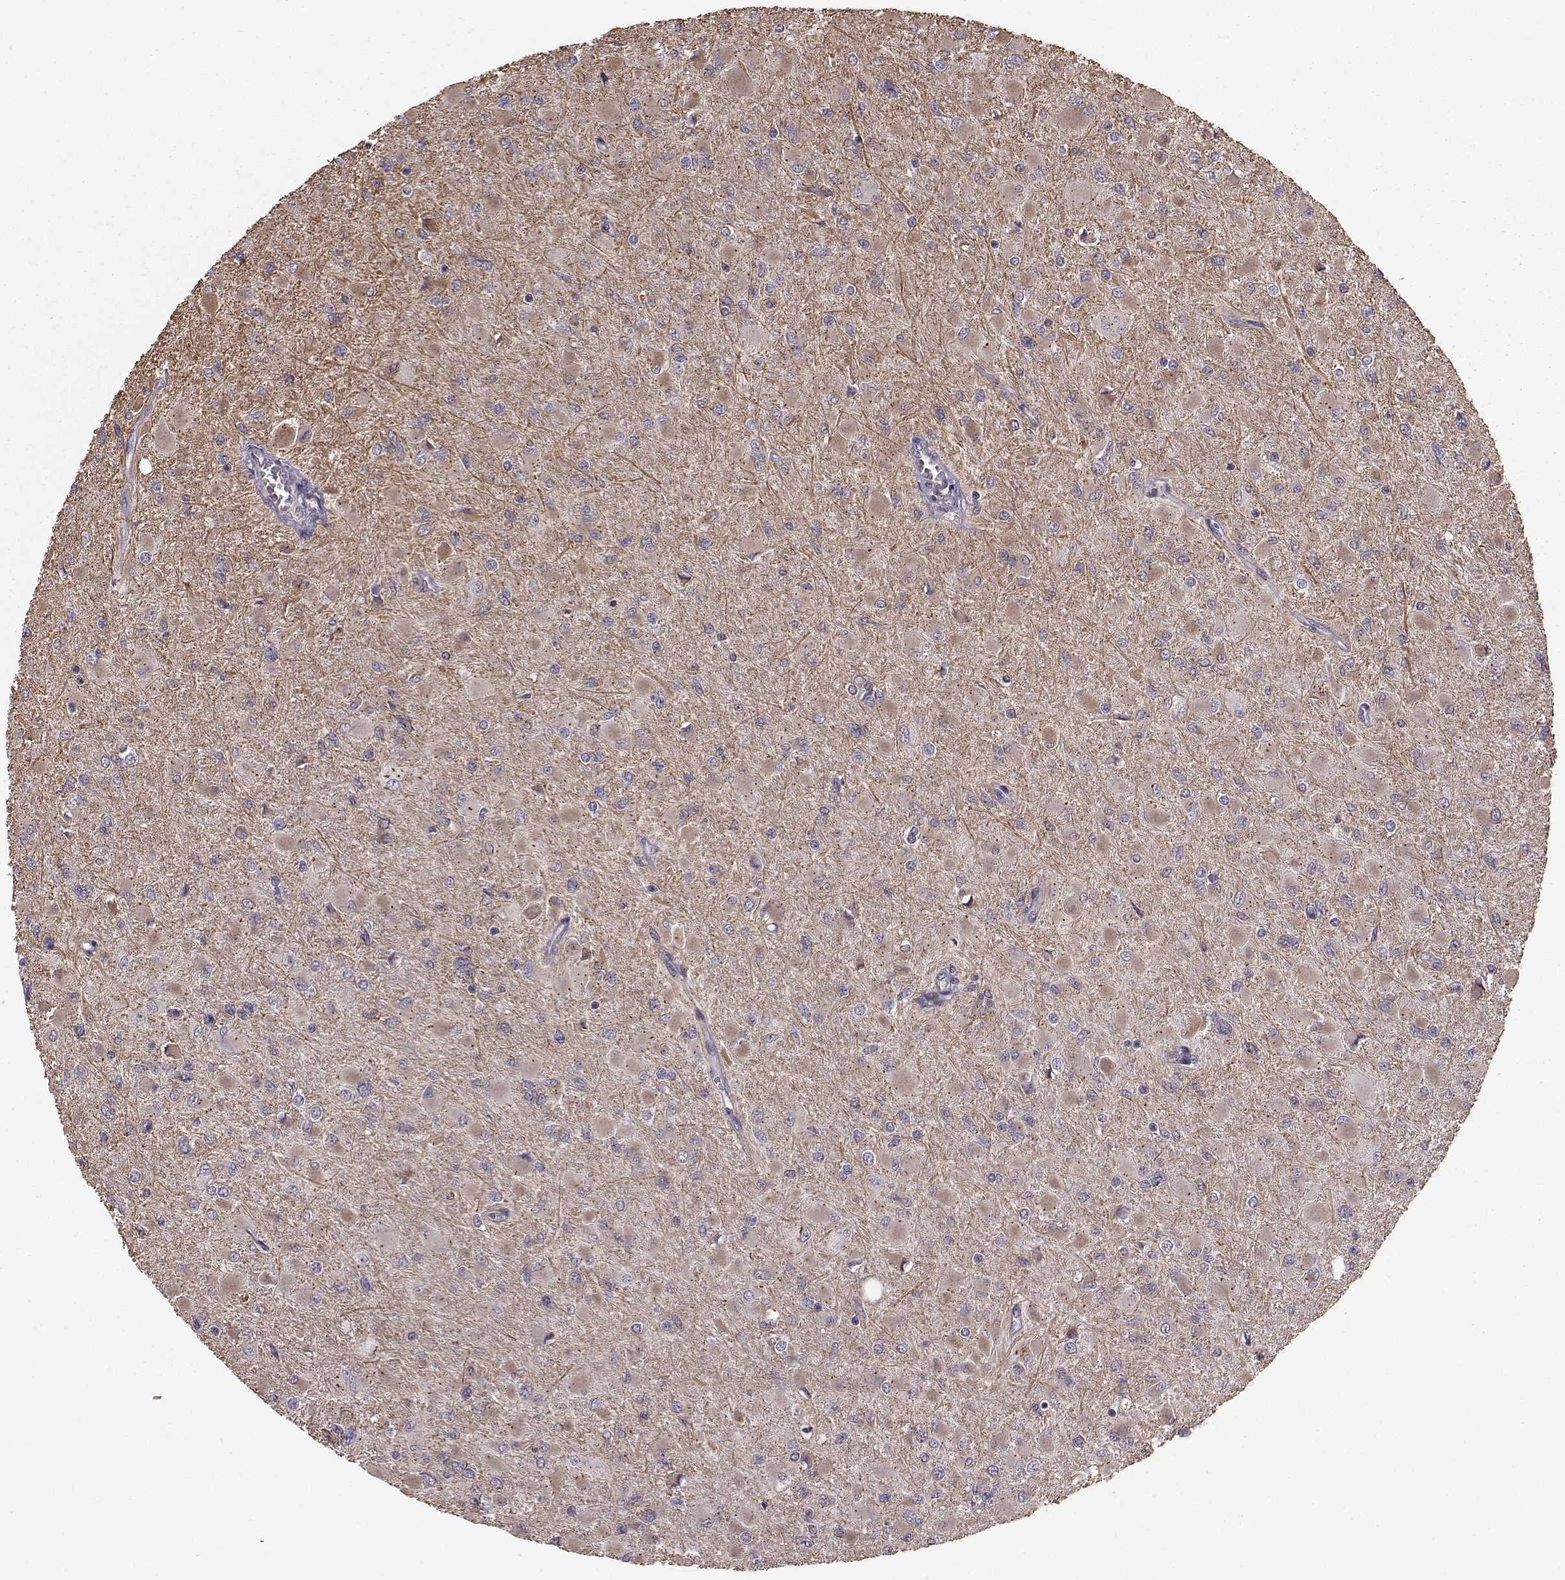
{"staining": {"intensity": "weak", "quantity": "<25%", "location": "cytoplasmic/membranous"}, "tissue": "glioma", "cell_type": "Tumor cells", "image_type": "cancer", "snomed": [{"axis": "morphology", "description": "Glioma, malignant, High grade"}, {"axis": "topography", "description": "Cerebral cortex"}], "caption": "Tumor cells show no significant protein expression in glioma. (DAB immunohistochemistry visualized using brightfield microscopy, high magnification).", "gene": "NTF3", "patient": {"sex": "female", "age": 36}}